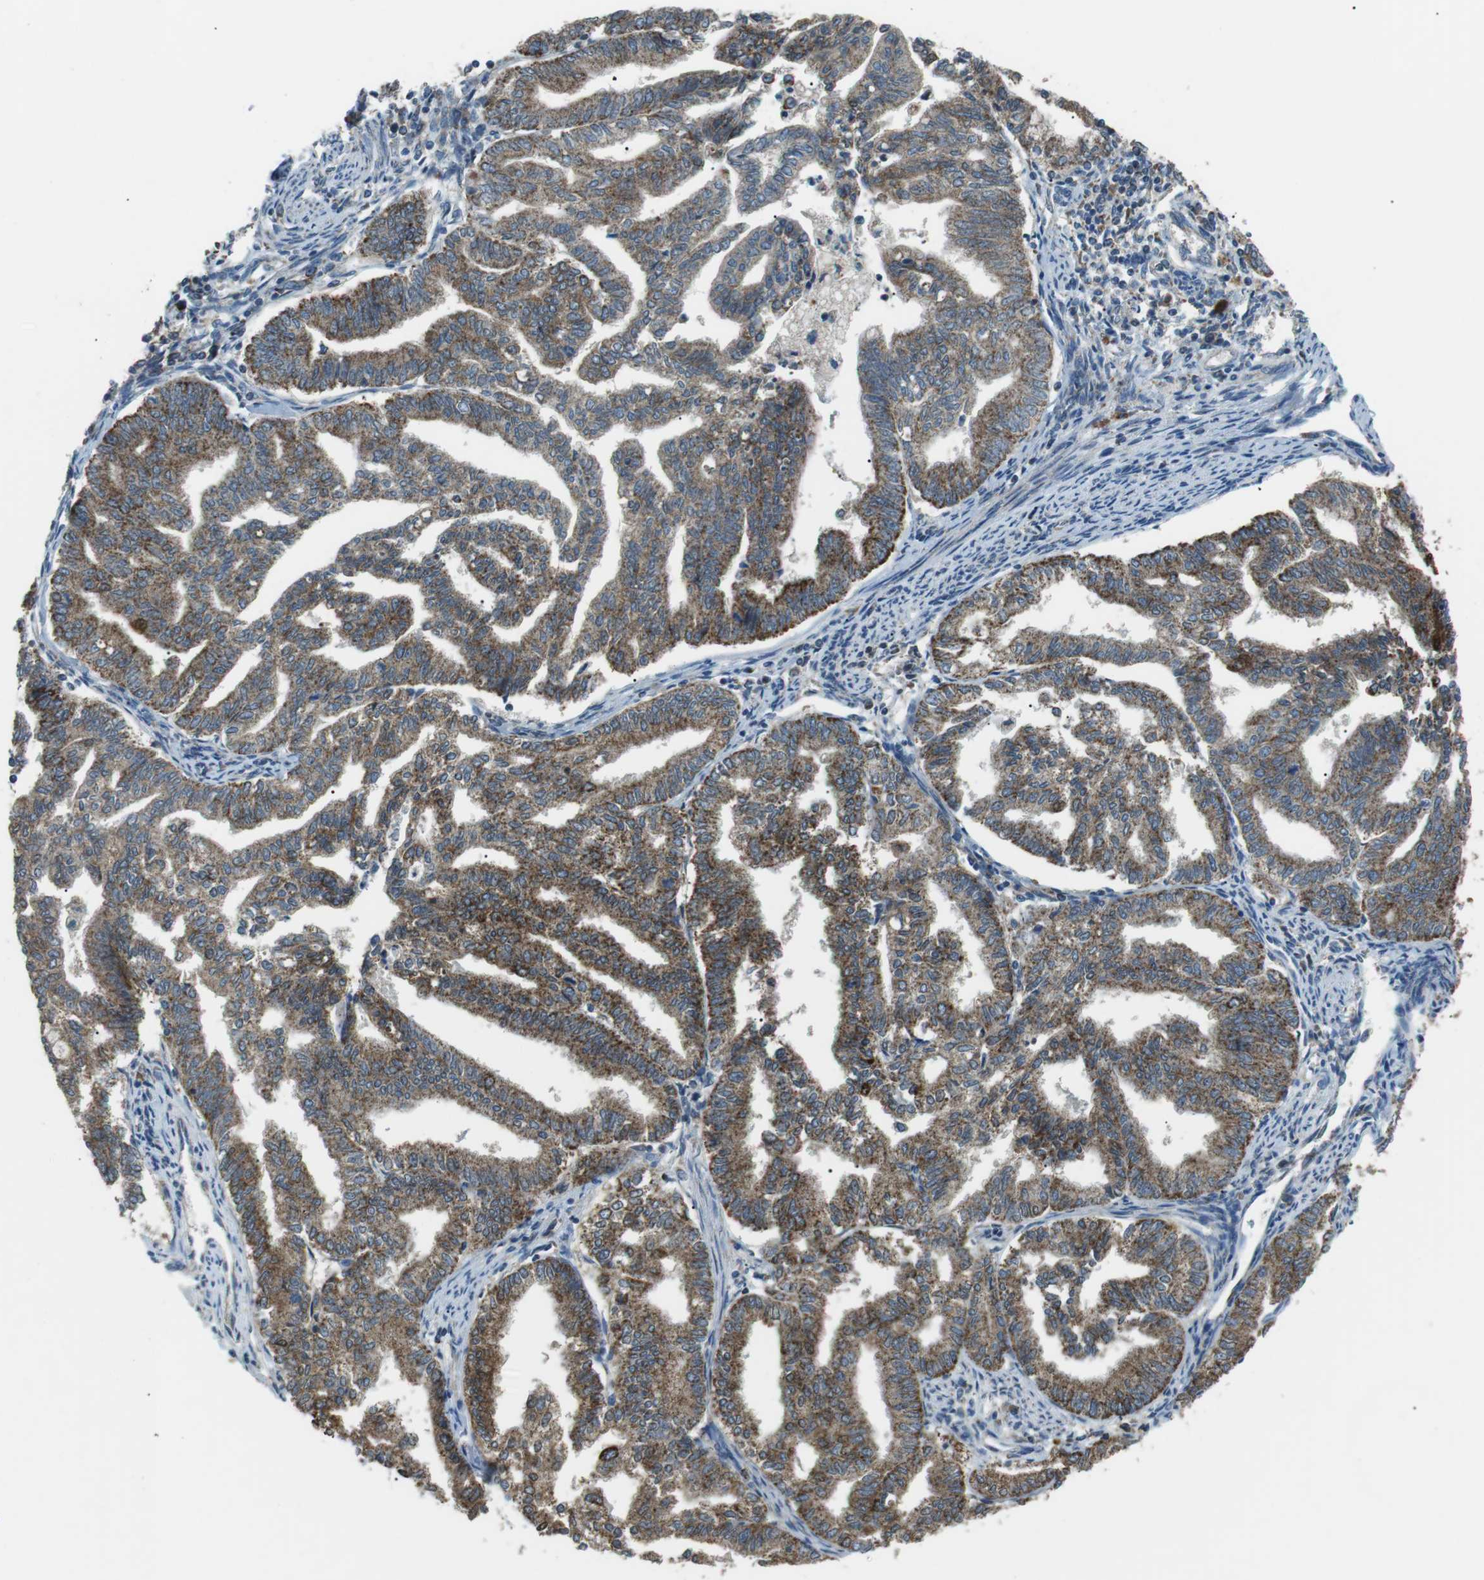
{"staining": {"intensity": "moderate", "quantity": ">75%", "location": "cytoplasmic/membranous"}, "tissue": "endometrial cancer", "cell_type": "Tumor cells", "image_type": "cancer", "snomed": [{"axis": "morphology", "description": "Adenocarcinoma, NOS"}, {"axis": "topography", "description": "Endometrium"}], "caption": "Protein analysis of adenocarcinoma (endometrial) tissue displays moderate cytoplasmic/membranous expression in about >75% of tumor cells. (Stains: DAB (3,3'-diaminobenzidine) in brown, nuclei in blue, Microscopy: brightfield microscopy at high magnification).", "gene": "BACE1", "patient": {"sex": "female", "age": 79}}